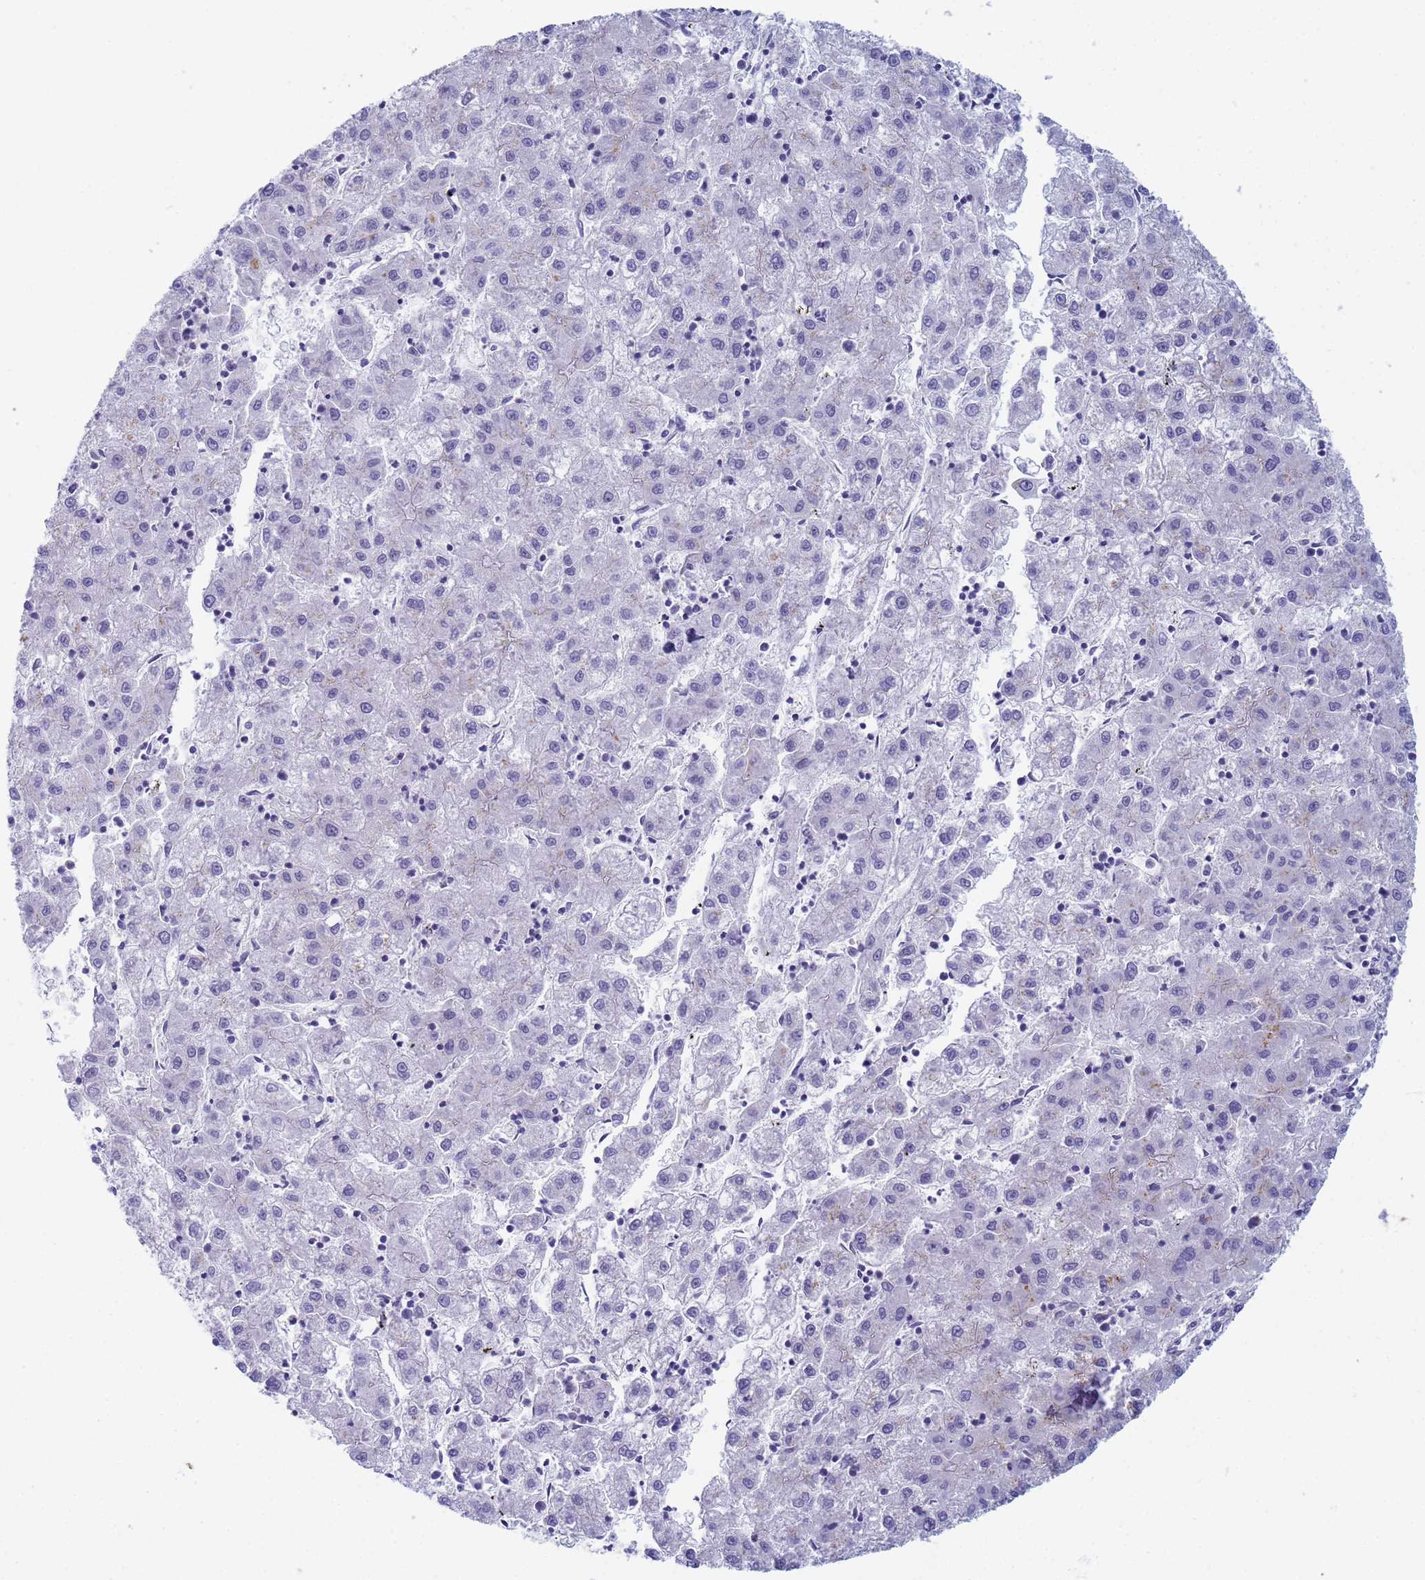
{"staining": {"intensity": "negative", "quantity": "none", "location": "none"}, "tissue": "liver cancer", "cell_type": "Tumor cells", "image_type": "cancer", "snomed": [{"axis": "morphology", "description": "Carcinoma, Hepatocellular, NOS"}, {"axis": "topography", "description": "Liver"}], "caption": "Histopathology image shows no significant protein staining in tumor cells of liver cancer.", "gene": "CR1", "patient": {"sex": "male", "age": 72}}